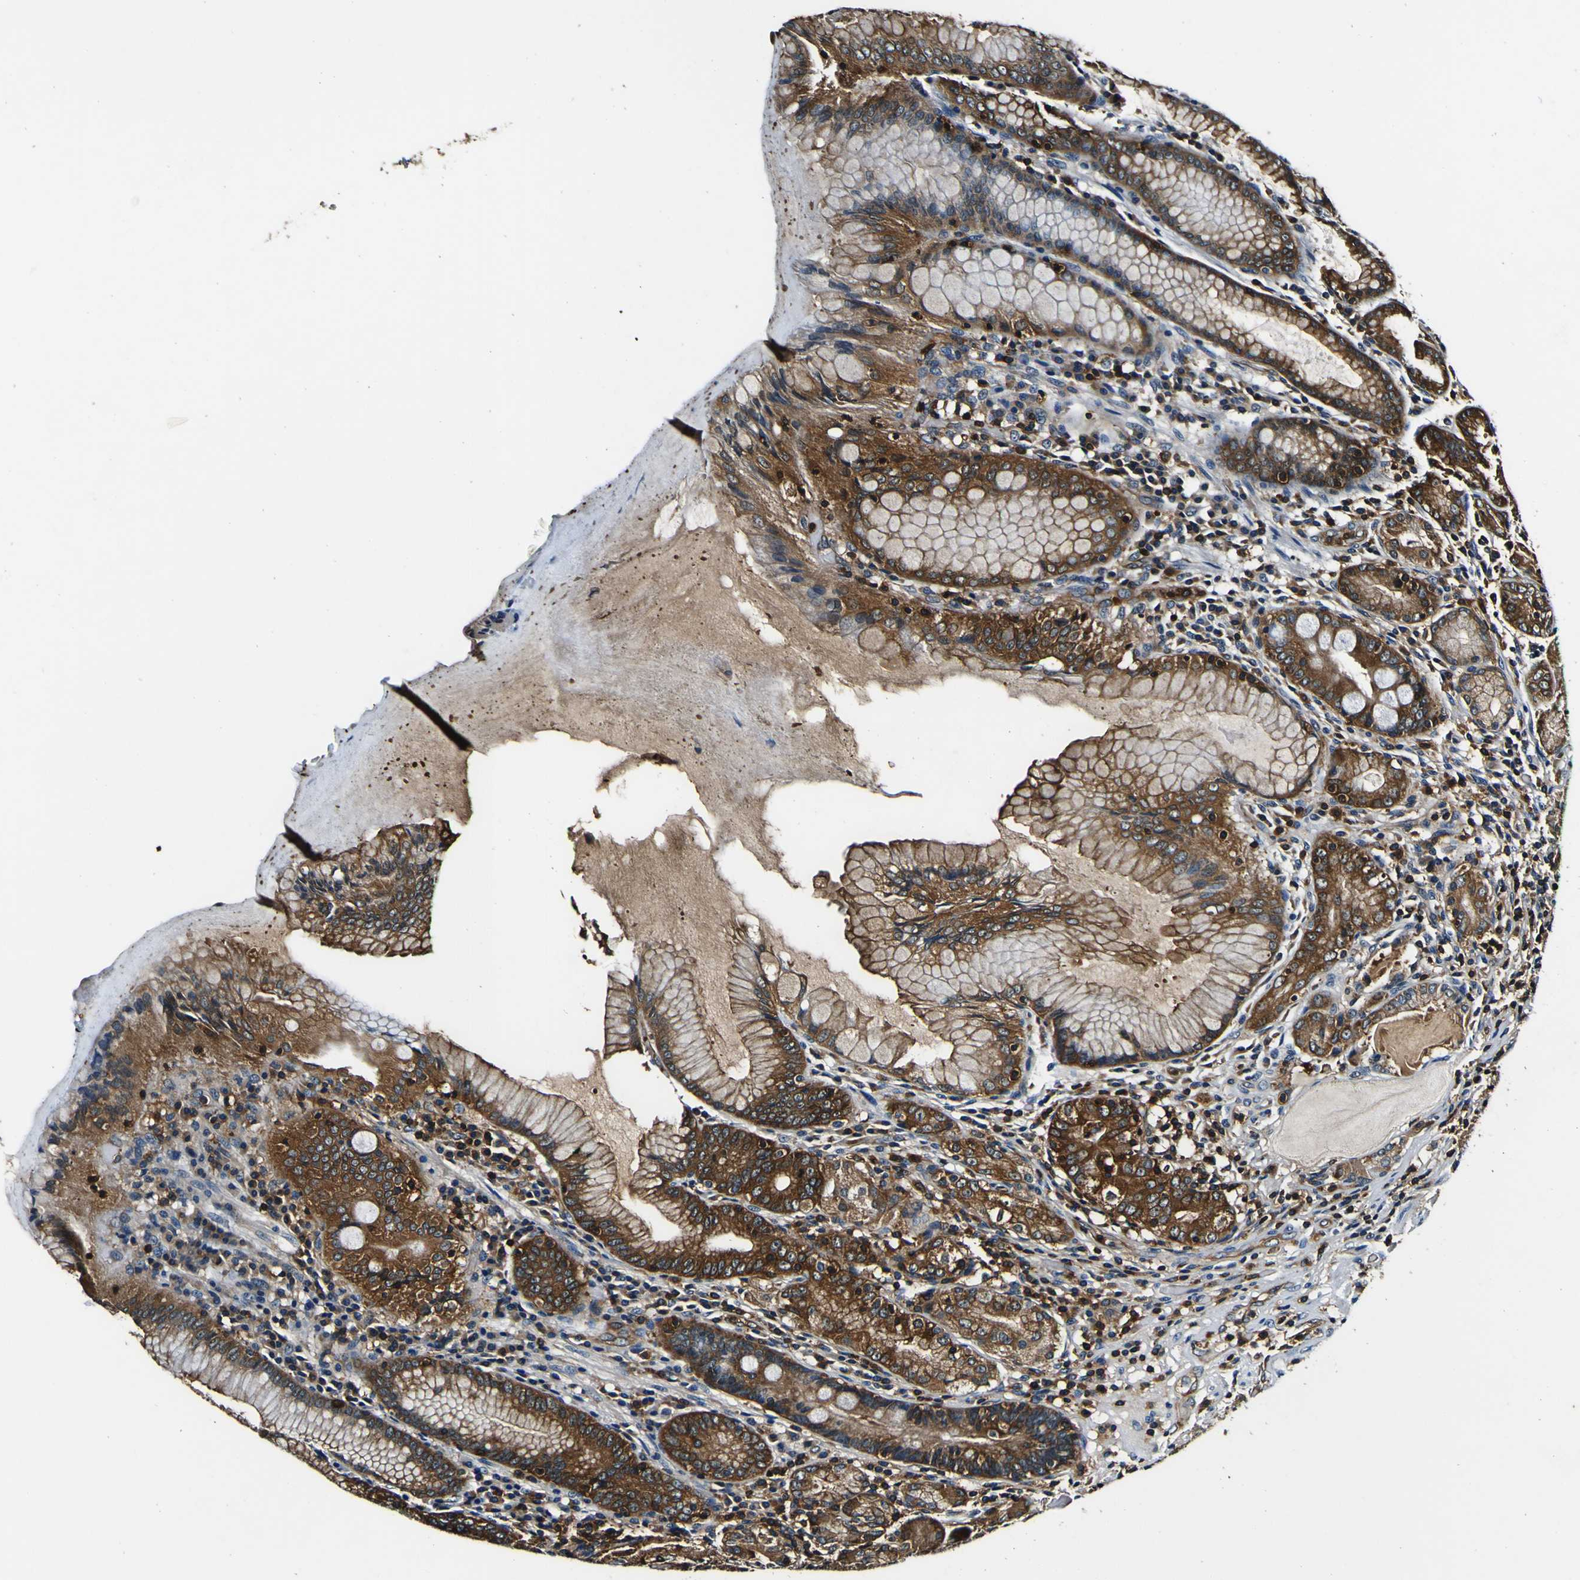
{"staining": {"intensity": "strong", "quantity": "25%-75%", "location": "cytoplasmic/membranous"}, "tissue": "stomach", "cell_type": "Glandular cells", "image_type": "normal", "snomed": [{"axis": "morphology", "description": "Normal tissue, NOS"}, {"axis": "topography", "description": "Stomach, lower"}], "caption": "The micrograph displays immunohistochemical staining of unremarkable stomach. There is strong cytoplasmic/membranous expression is present in about 25%-75% of glandular cells.", "gene": "RHOT2", "patient": {"sex": "female", "age": 76}}